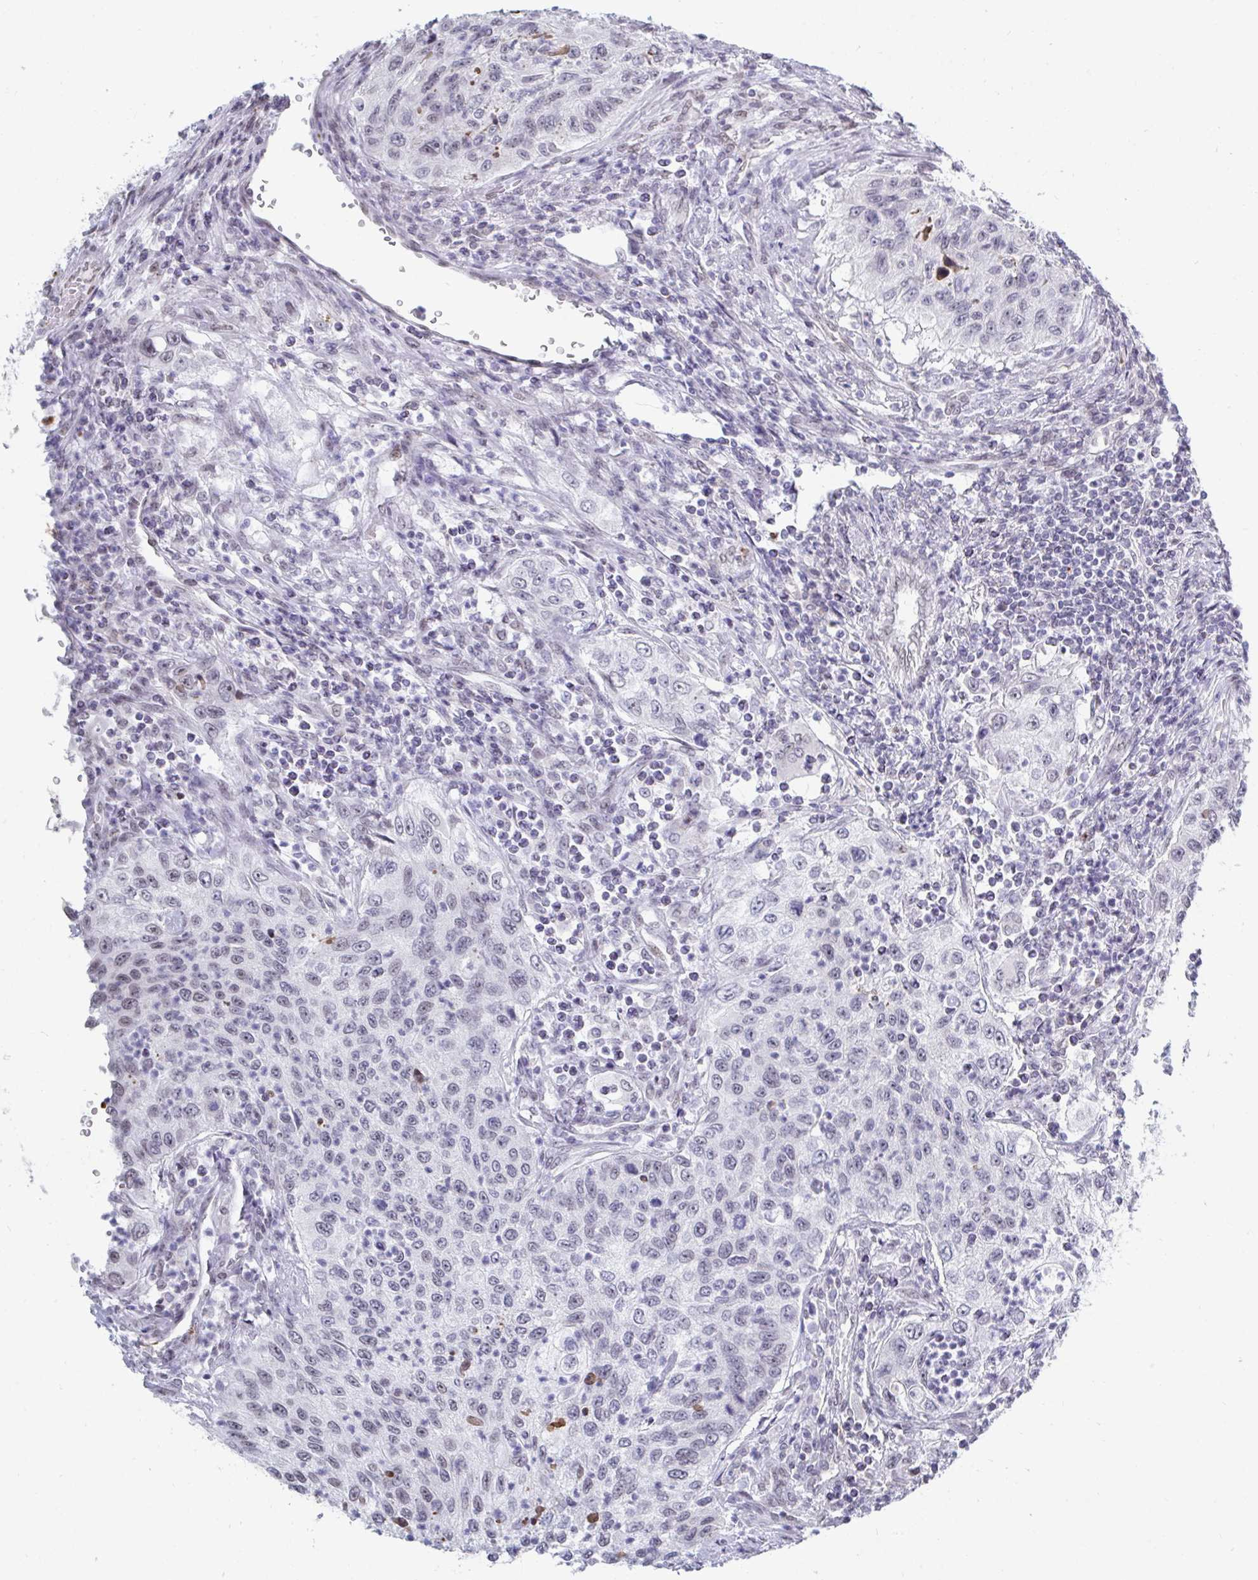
{"staining": {"intensity": "negative", "quantity": "none", "location": "none"}, "tissue": "urothelial cancer", "cell_type": "Tumor cells", "image_type": "cancer", "snomed": [{"axis": "morphology", "description": "Urothelial carcinoma, High grade"}, {"axis": "topography", "description": "Urinary bladder"}], "caption": "Tumor cells show no significant expression in high-grade urothelial carcinoma.", "gene": "TRIP12", "patient": {"sex": "female", "age": 60}}